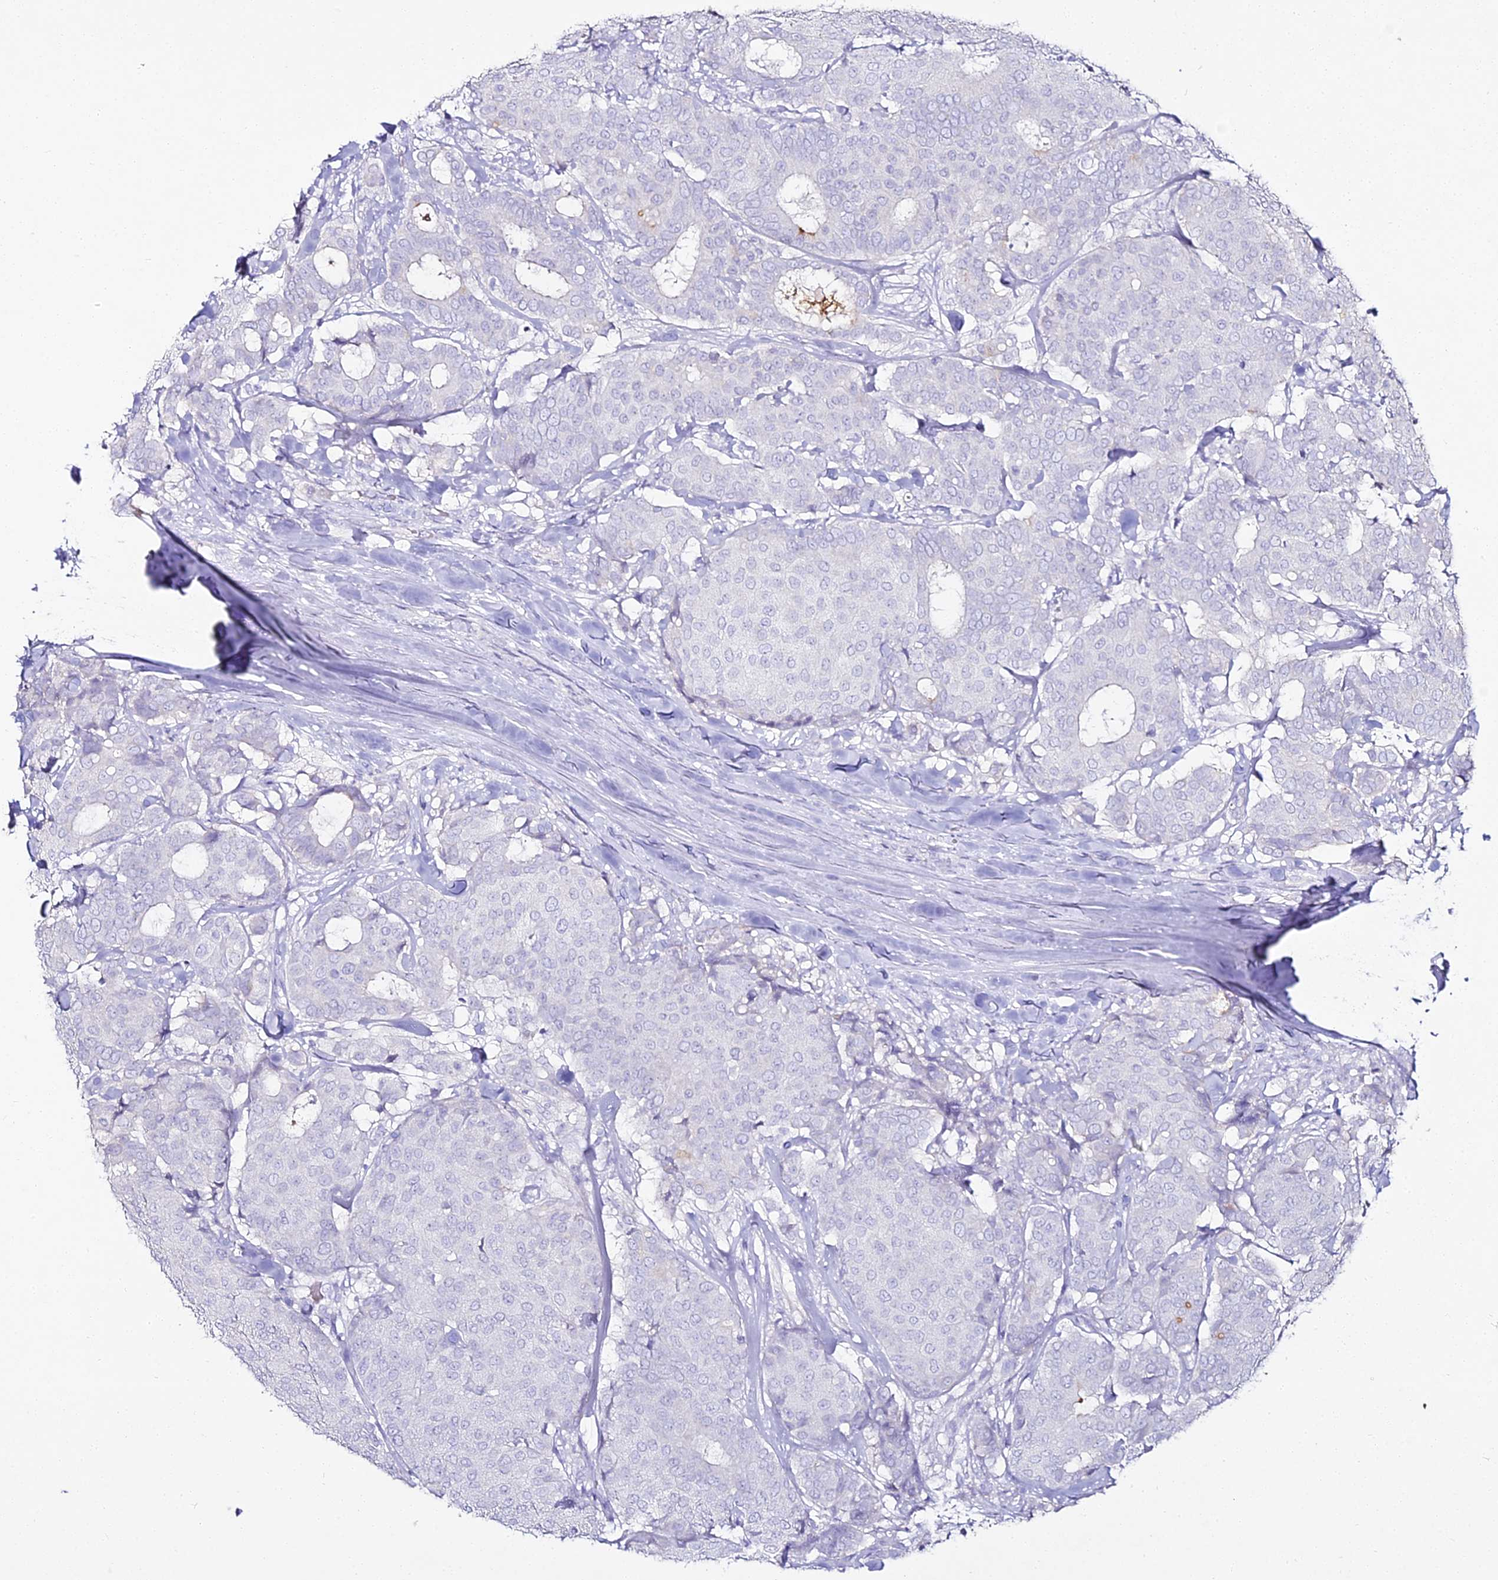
{"staining": {"intensity": "negative", "quantity": "none", "location": "none"}, "tissue": "breast cancer", "cell_type": "Tumor cells", "image_type": "cancer", "snomed": [{"axis": "morphology", "description": "Duct carcinoma"}, {"axis": "topography", "description": "Breast"}], "caption": "Breast invasive ductal carcinoma was stained to show a protein in brown. There is no significant positivity in tumor cells.", "gene": "ALPG", "patient": {"sex": "female", "age": 75}}